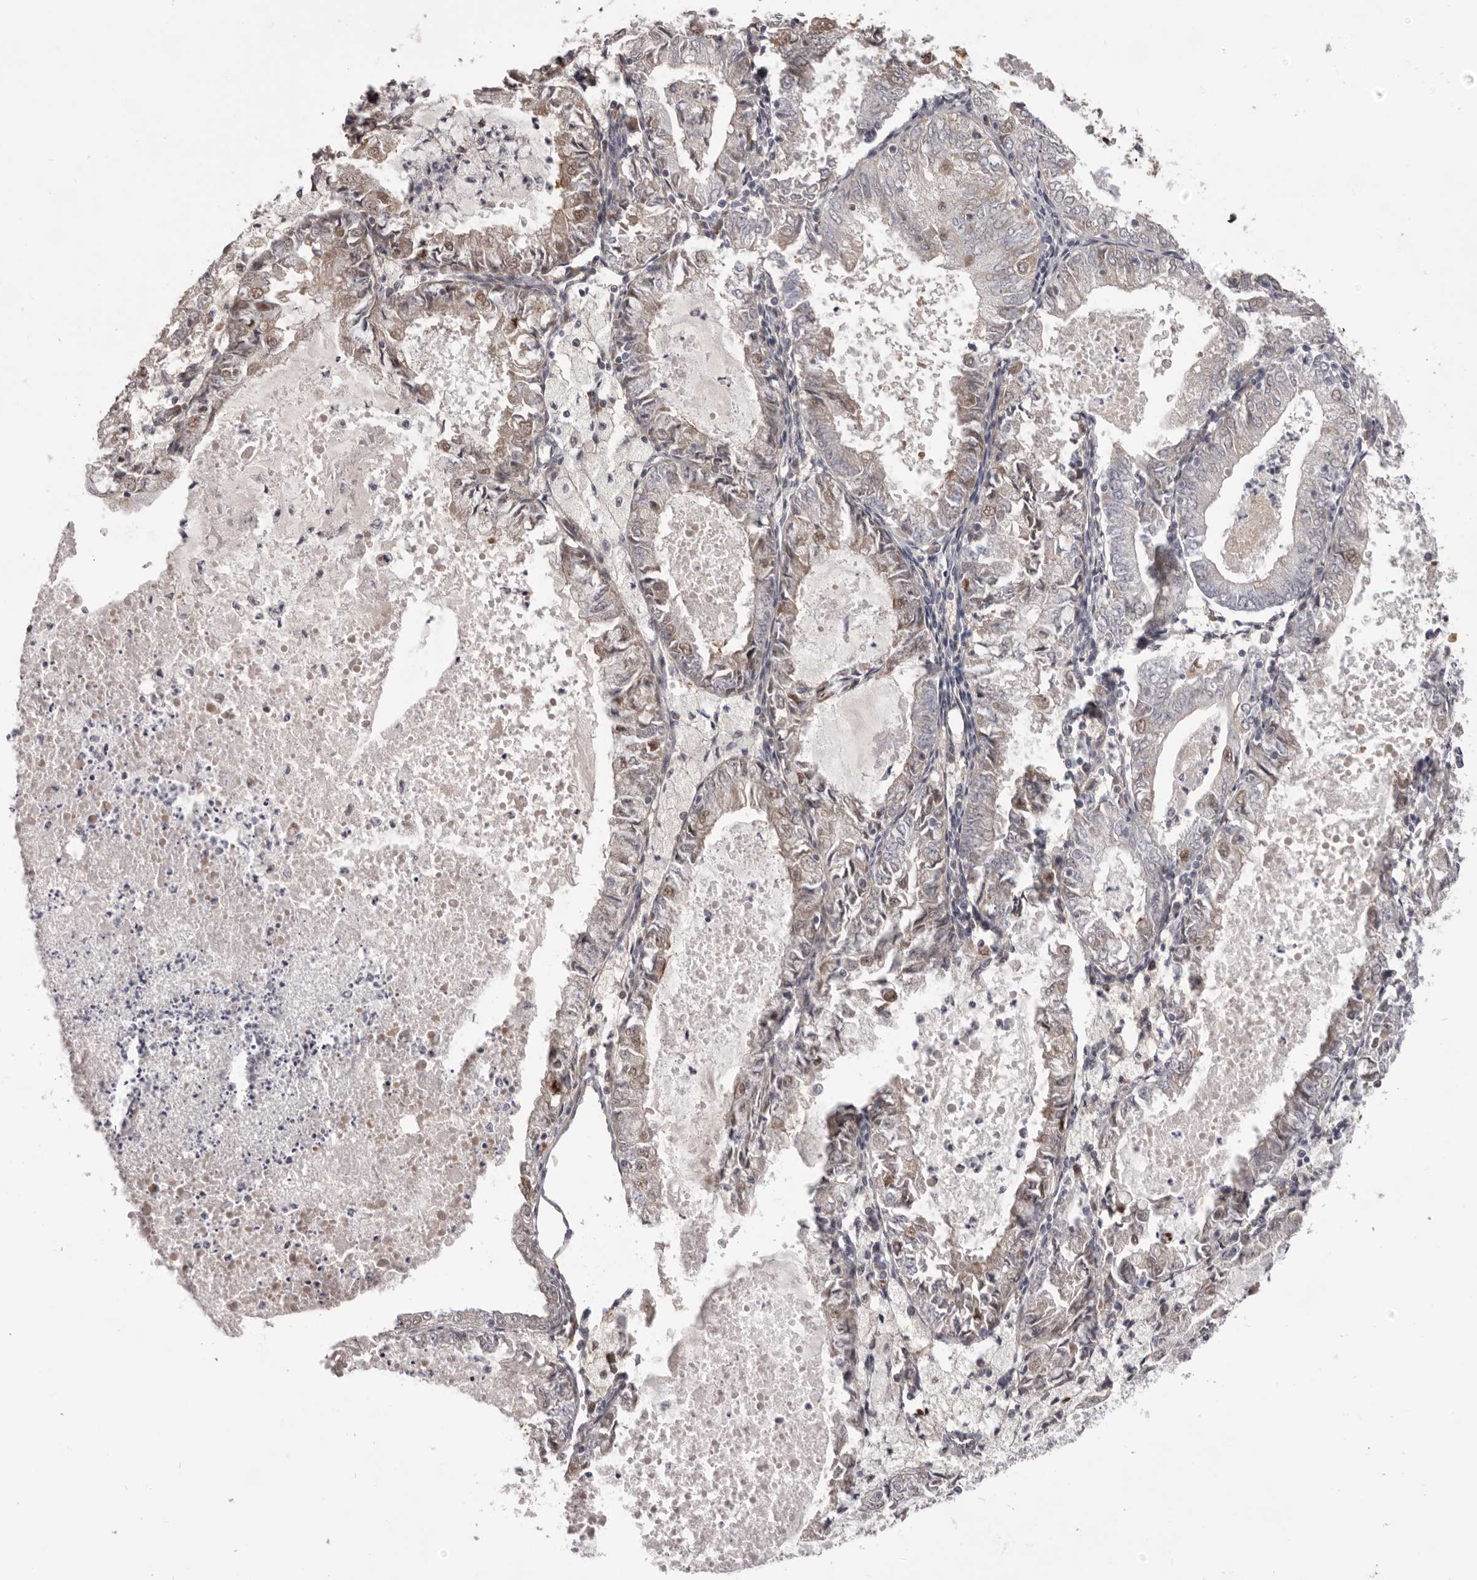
{"staining": {"intensity": "weak", "quantity": "<25%", "location": "cytoplasmic/membranous"}, "tissue": "endometrial cancer", "cell_type": "Tumor cells", "image_type": "cancer", "snomed": [{"axis": "morphology", "description": "Adenocarcinoma, NOS"}, {"axis": "topography", "description": "Endometrium"}], "caption": "An IHC micrograph of endometrial cancer (adenocarcinoma) is shown. There is no staining in tumor cells of endometrial cancer (adenocarcinoma).", "gene": "OTUD3", "patient": {"sex": "female", "age": 57}}